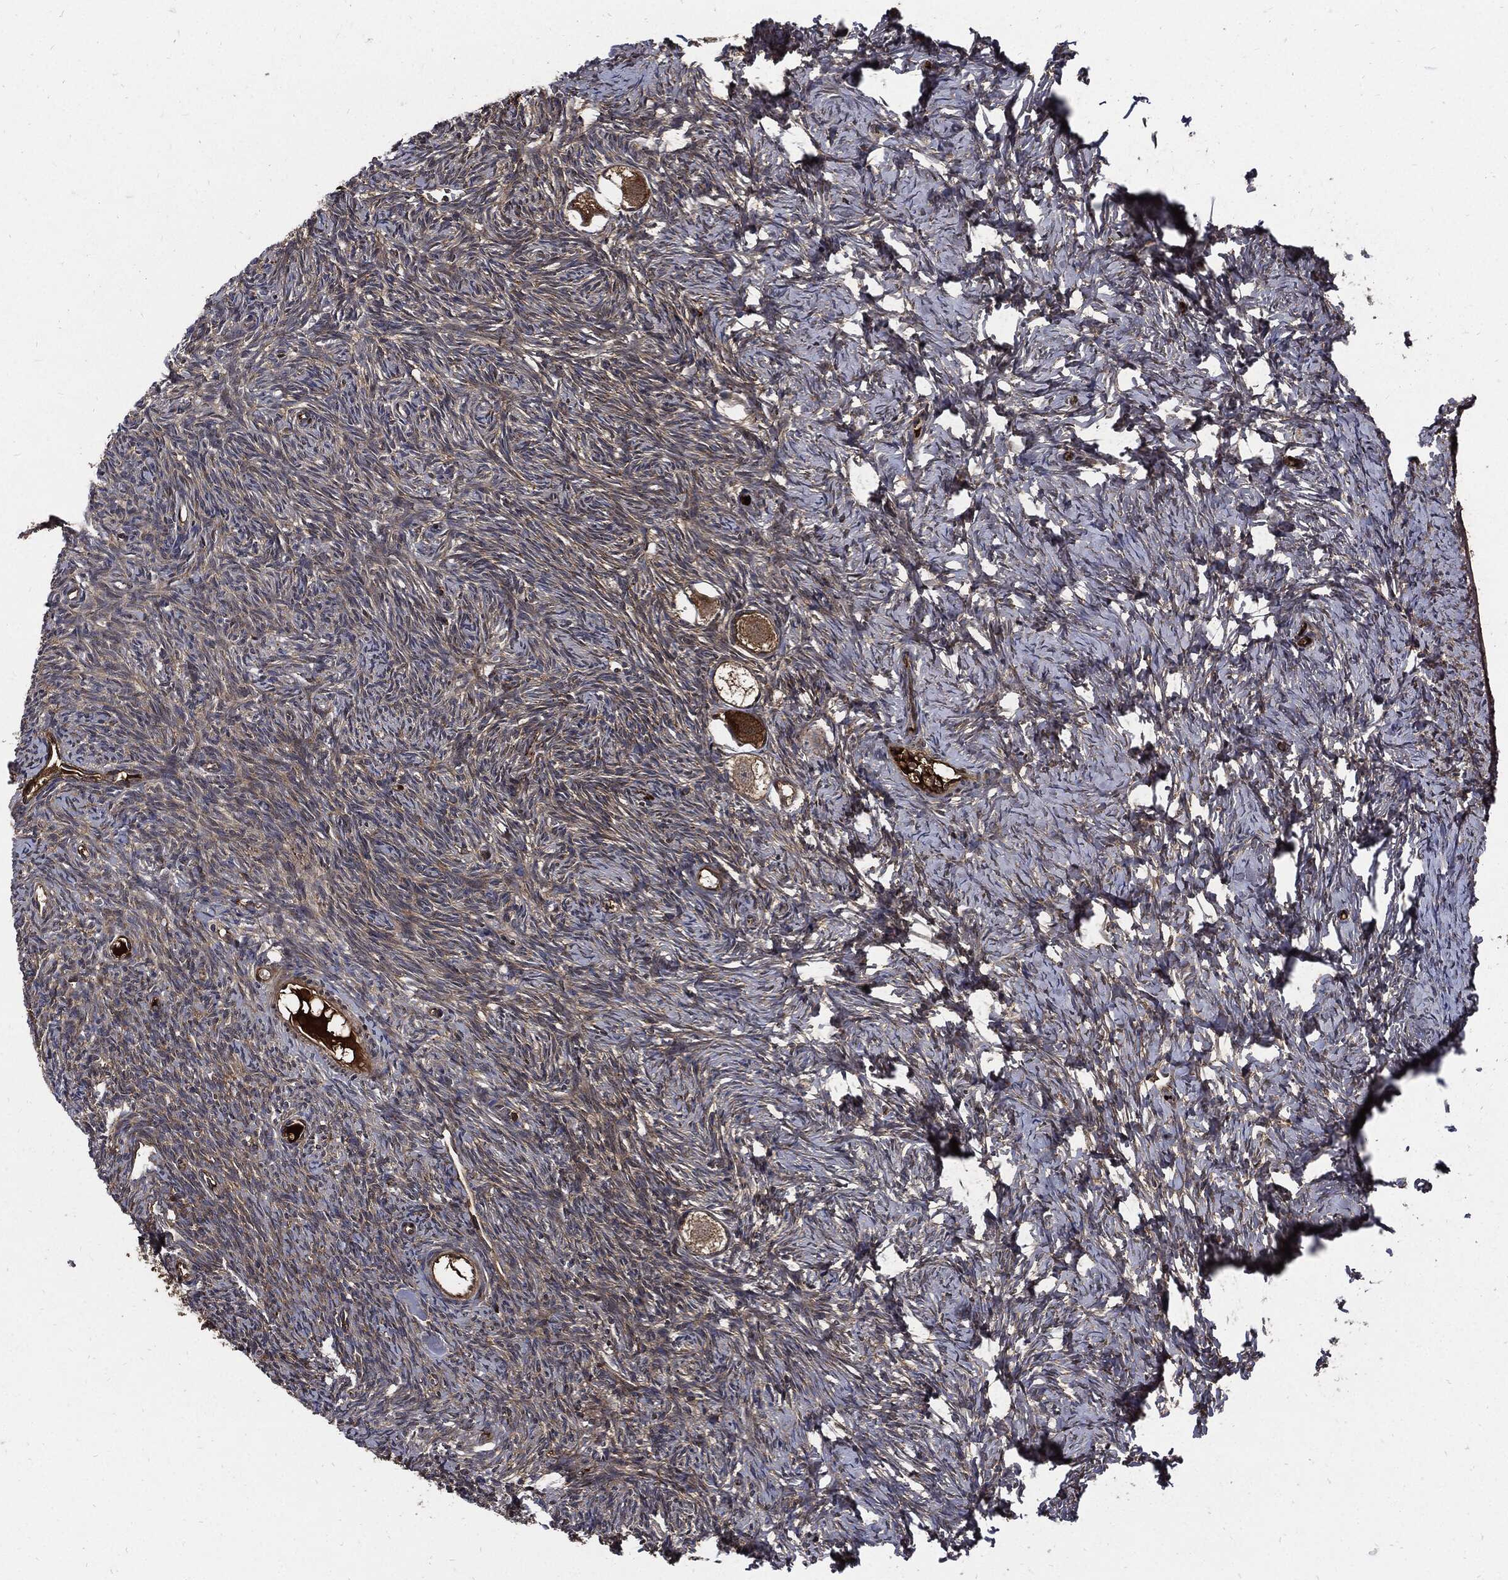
{"staining": {"intensity": "strong", "quantity": "25%-75%", "location": "cytoplasmic/membranous"}, "tissue": "ovary", "cell_type": "Follicle cells", "image_type": "normal", "snomed": [{"axis": "morphology", "description": "Normal tissue, NOS"}, {"axis": "topography", "description": "Ovary"}], "caption": "Protein analysis of normal ovary shows strong cytoplasmic/membranous staining in approximately 25%-75% of follicle cells.", "gene": "CLU", "patient": {"sex": "female", "age": 27}}